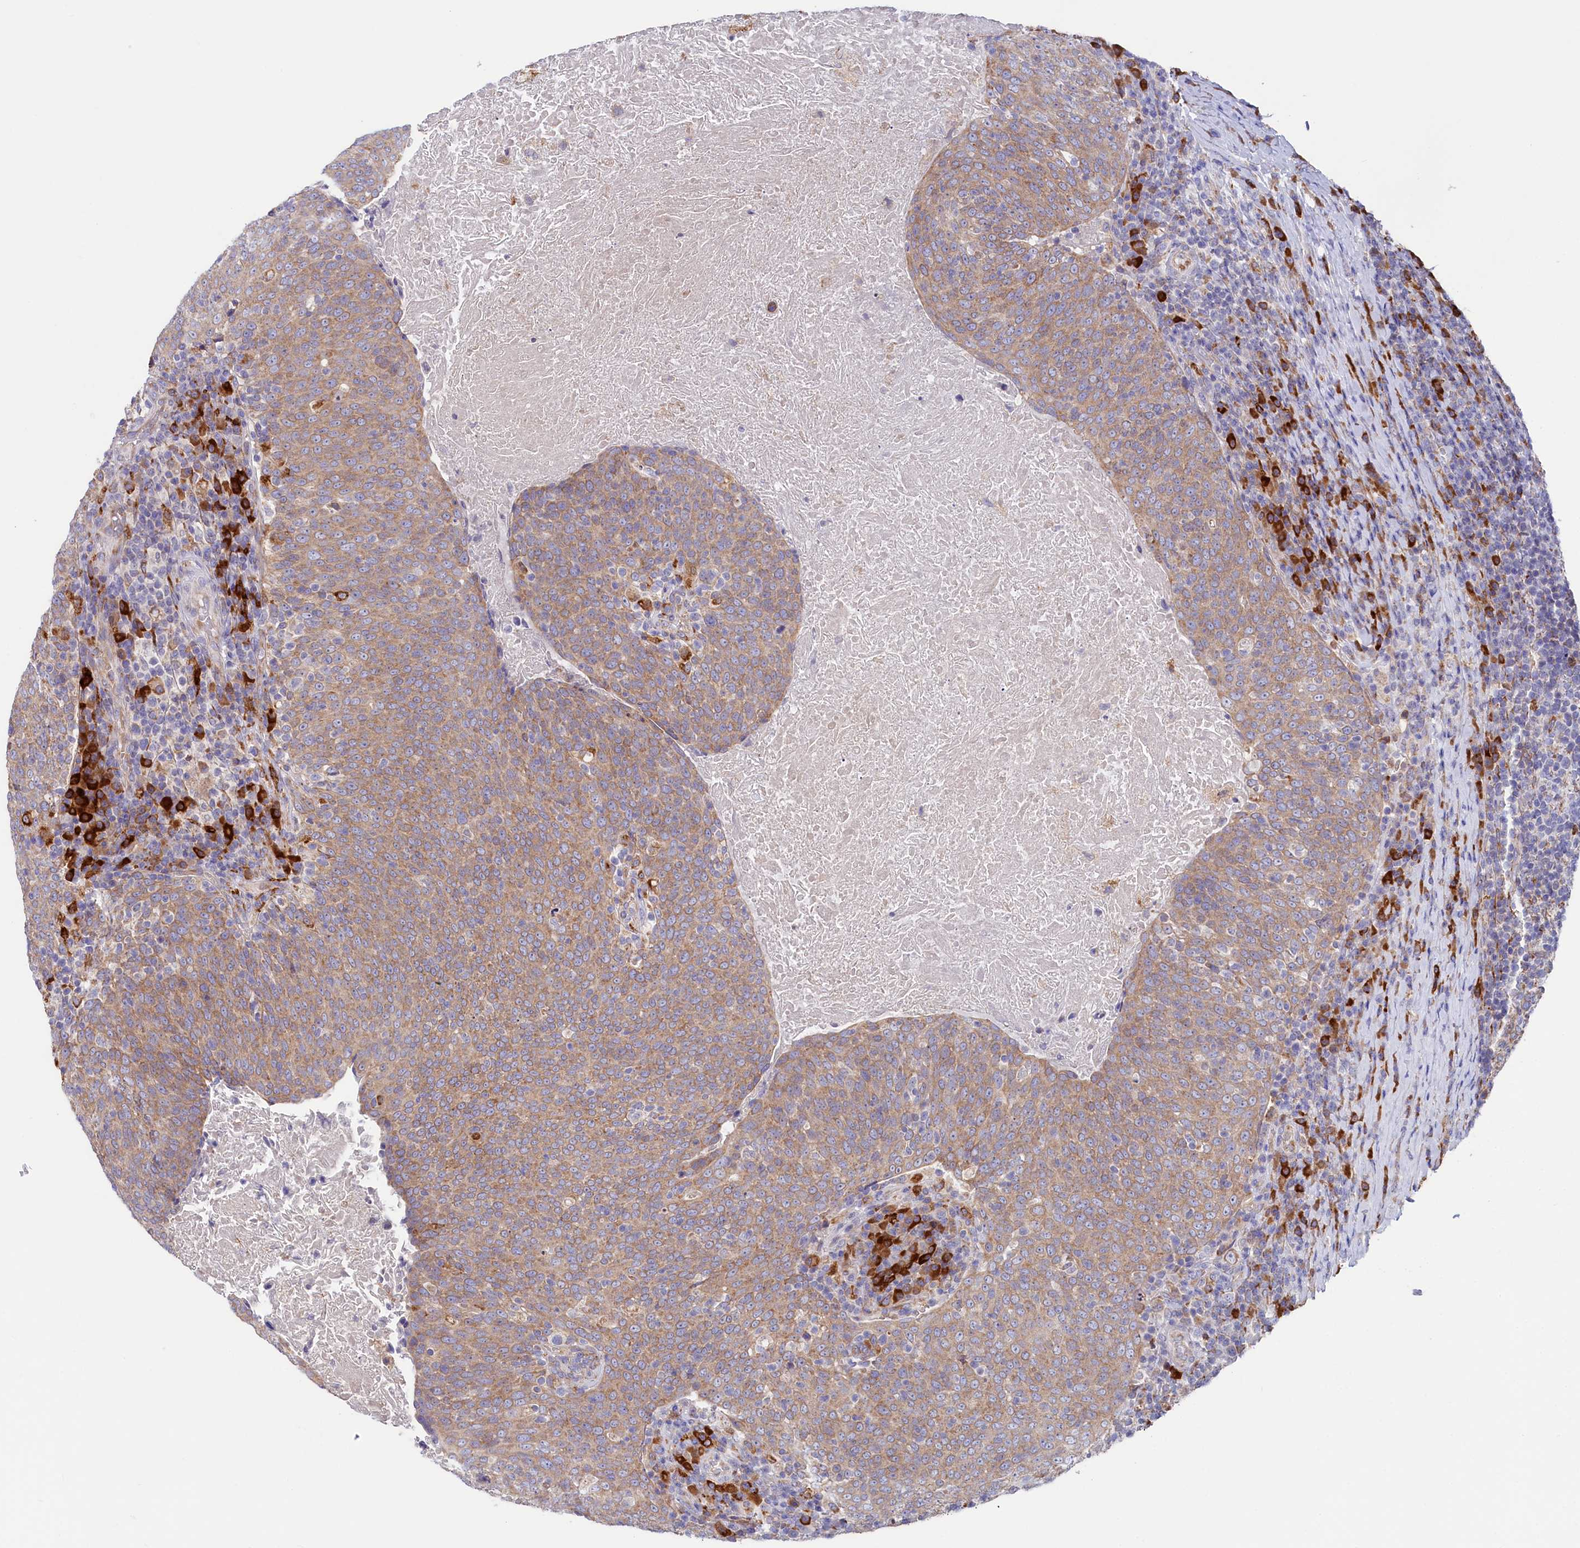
{"staining": {"intensity": "moderate", "quantity": ">75%", "location": "cytoplasmic/membranous"}, "tissue": "head and neck cancer", "cell_type": "Tumor cells", "image_type": "cancer", "snomed": [{"axis": "morphology", "description": "Squamous cell carcinoma, NOS"}, {"axis": "morphology", "description": "Squamous cell carcinoma, metastatic, NOS"}, {"axis": "topography", "description": "Lymph node"}, {"axis": "topography", "description": "Head-Neck"}], "caption": "Squamous cell carcinoma (head and neck) stained with DAB (3,3'-diaminobenzidine) immunohistochemistry demonstrates medium levels of moderate cytoplasmic/membranous staining in approximately >75% of tumor cells.", "gene": "CHID1", "patient": {"sex": "male", "age": 62}}